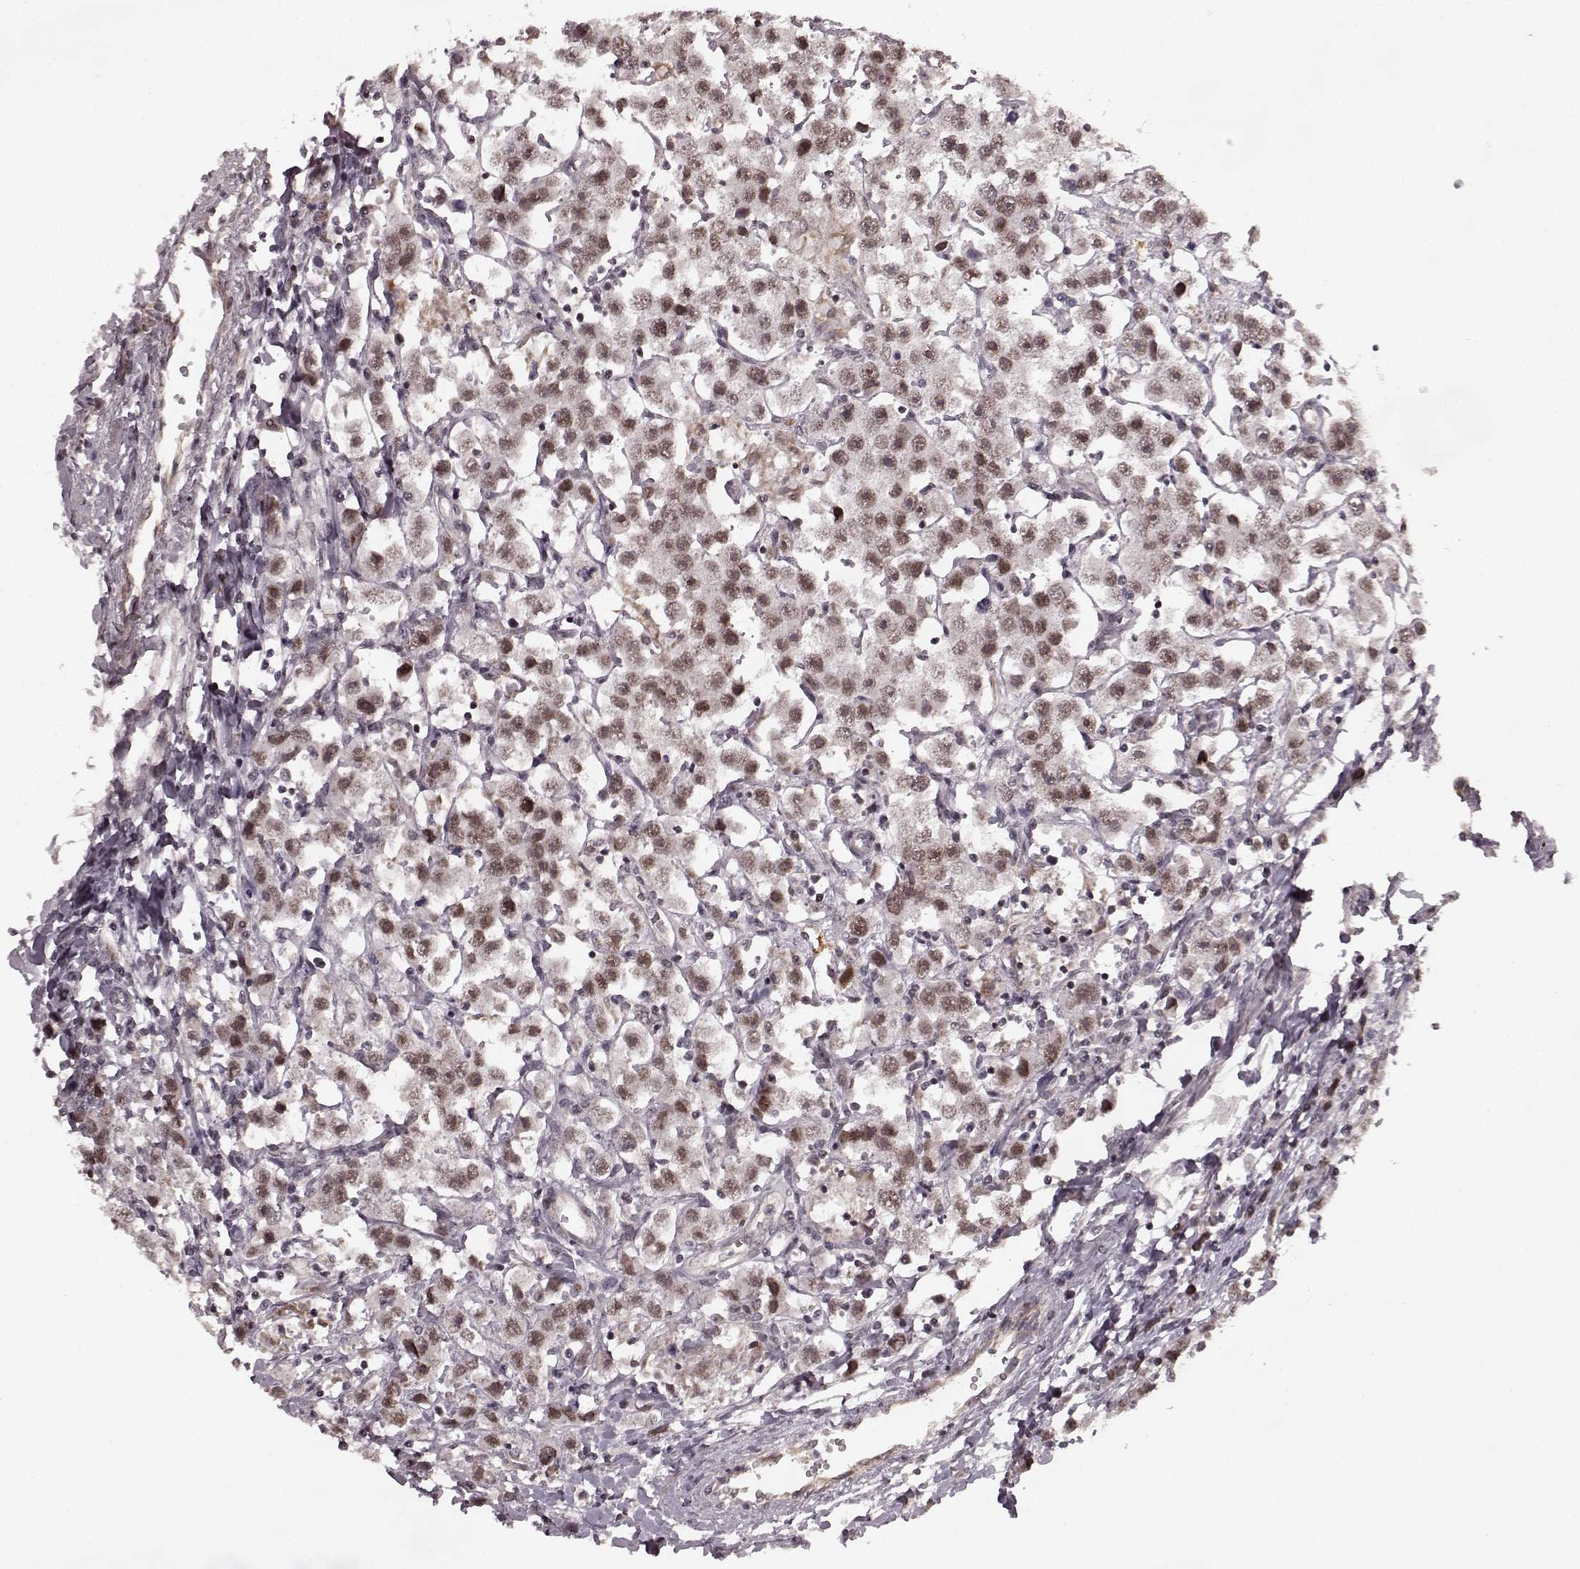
{"staining": {"intensity": "weak", "quantity": ">75%", "location": "nuclear"}, "tissue": "testis cancer", "cell_type": "Tumor cells", "image_type": "cancer", "snomed": [{"axis": "morphology", "description": "Seminoma, NOS"}, {"axis": "topography", "description": "Testis"}], "caption": "Immunohistochemistry histopathology image of seminoma (testis) stained for a protein (brown), which shows low levels of weak nuclear expression in about >75% of tumor cells.", "gene": "PLCB4", "patient": {"sex": "male", "age": 45}}